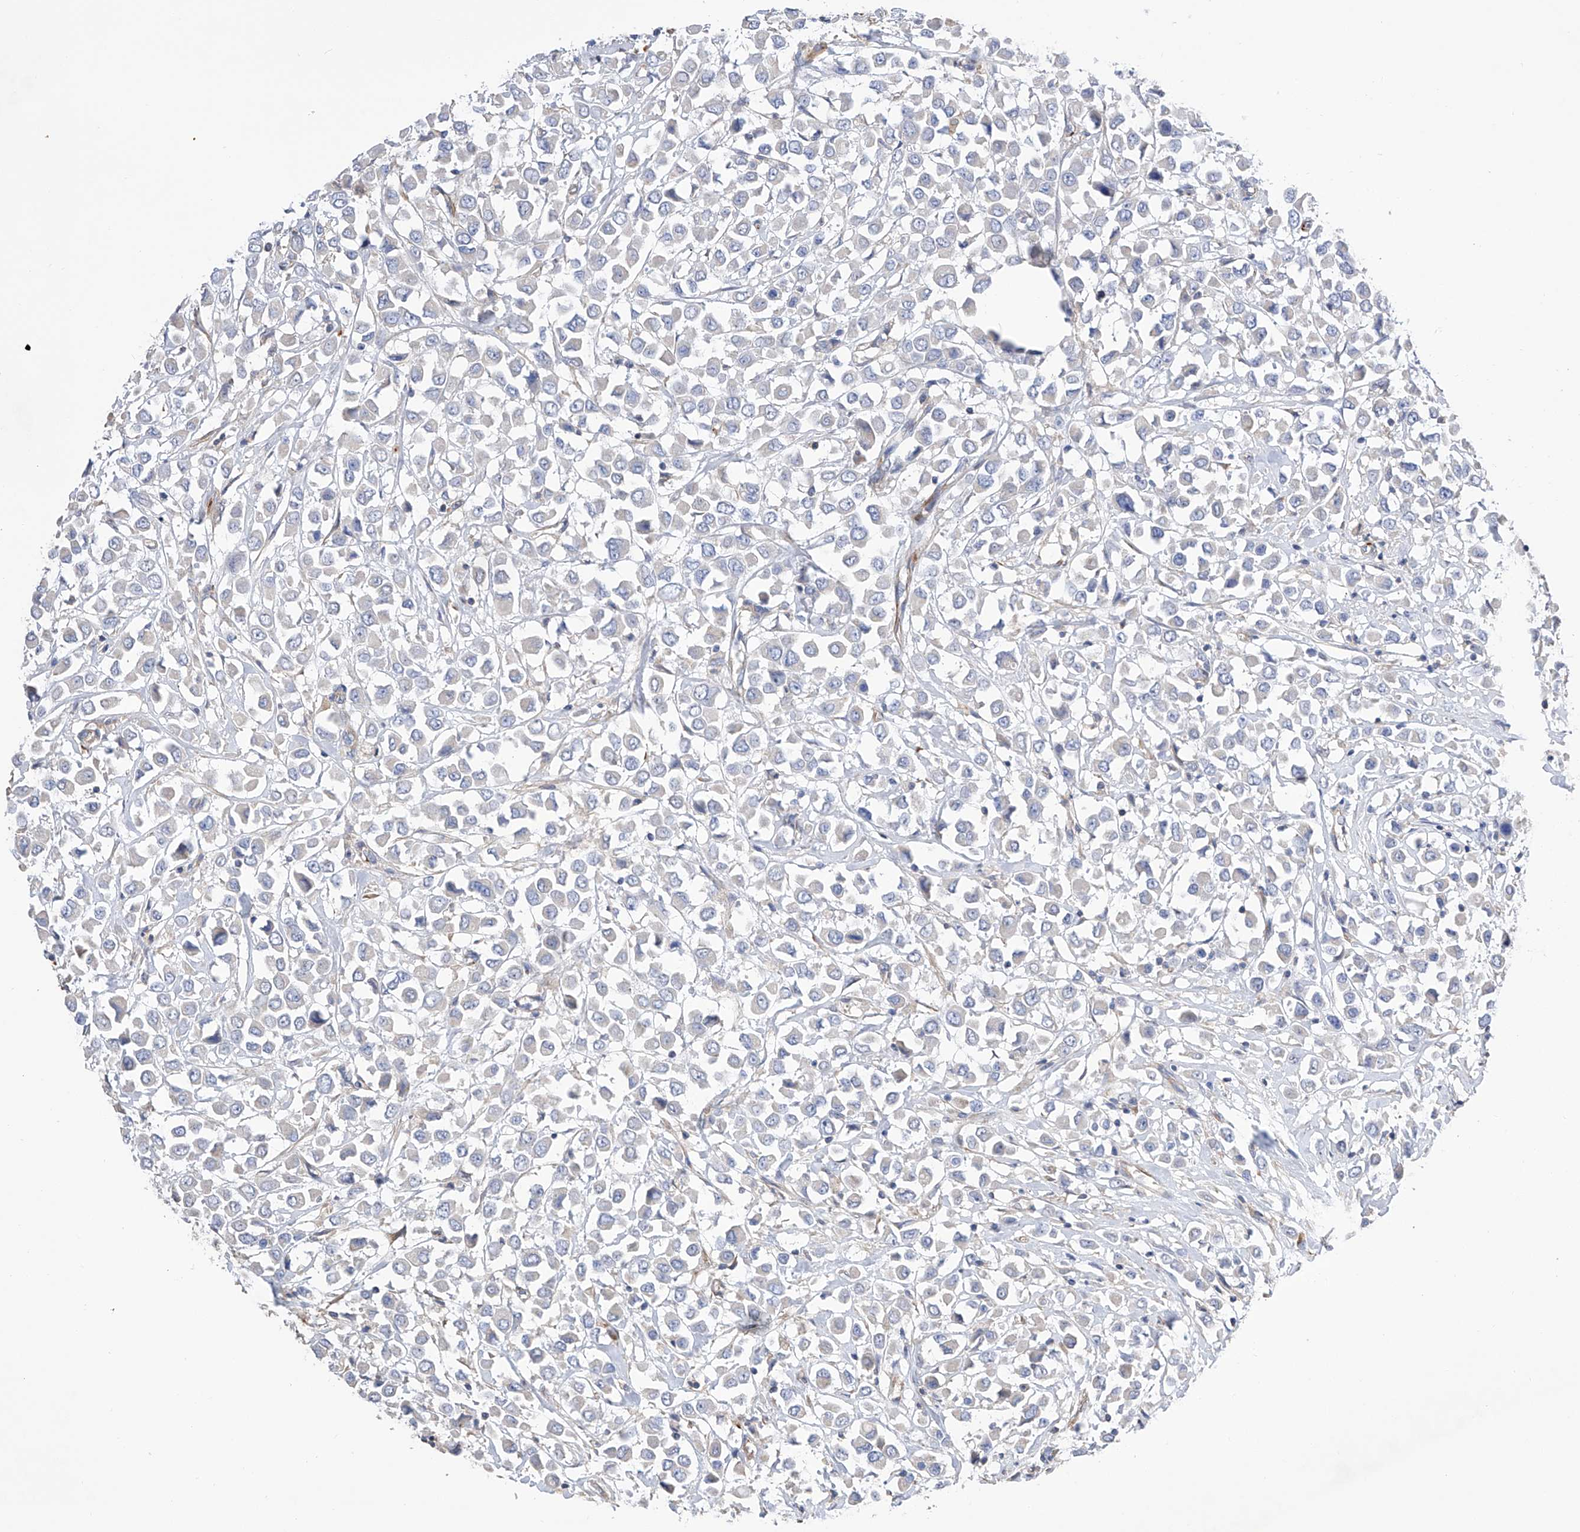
{"staining": {"intensity": "negative", "quantity": "none", "location": "none"}, "tissue": "breast cancer", "cell_type": "Tumor cells", "image_type": "cancer", "snomed": [{"axis": "morphology", "description": "Duct carcinoma"}, {"axis": "topography", "description": "Breast"}], "caption": "Intraductal carcinoma (breast) was stained to show a protein in brown. There is no significant expression in tumor cells.", "gene": "NFATC4", "patient": {"sex": "female", "age": 61}}